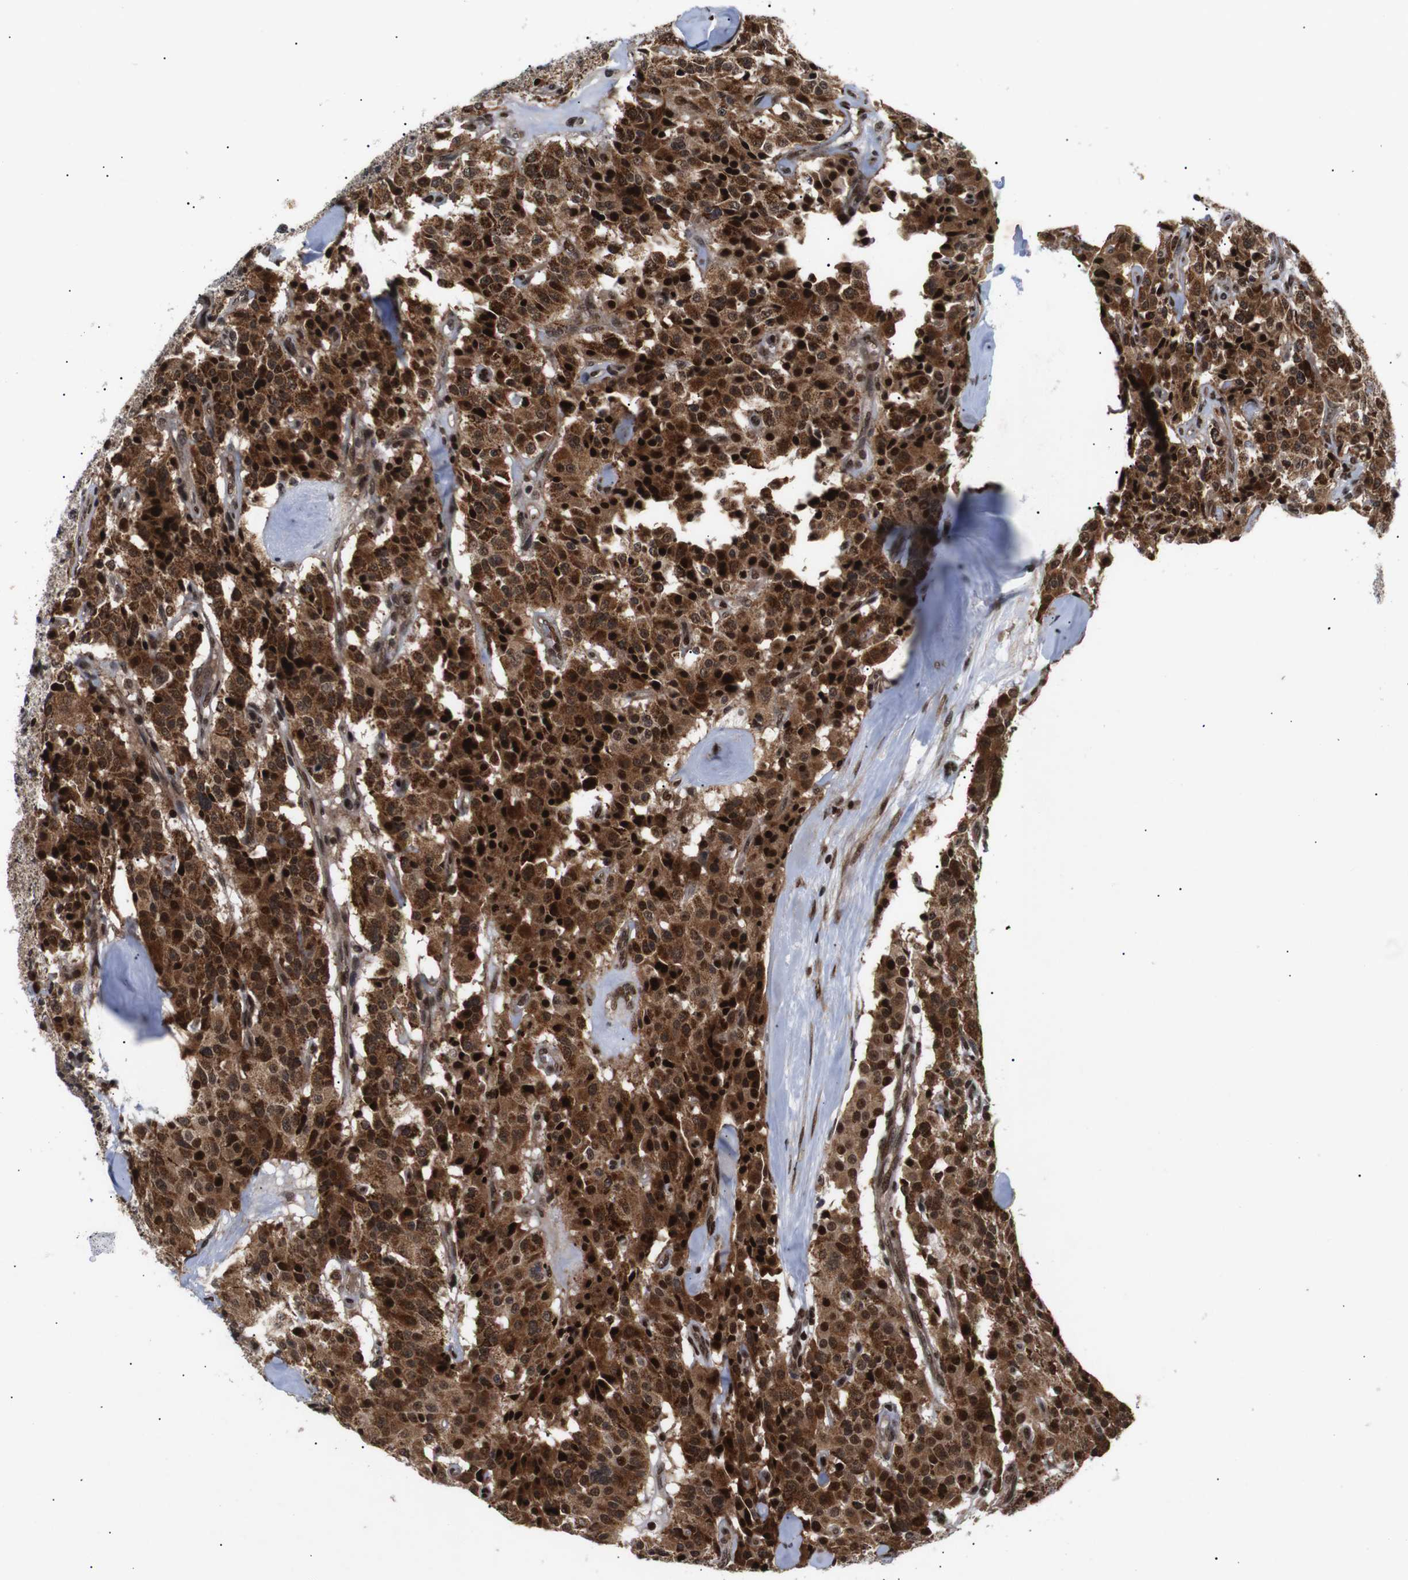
{"staining": {"intensity": "strong", "quantity": ">75%", "location": "cytoplasmic/membranous,nuclear"}, "tissue": "carcinoid", "cell_type": "Tumor cells", "image_type": "cancer", "snomed": [{"axis": "morphology", "description": "Carcinoid, malignant, NOS"}, {"axis": "topography", "description": "Lung"}], "caption": "Malignant carcinoid stained with a brown dye exhibits strong cytoplasmic/membranous and nuclear positive expression in approximately >75% of tumor cells.", "gene": "KIF23", "patient": {"sex": "male", "age": 30}}